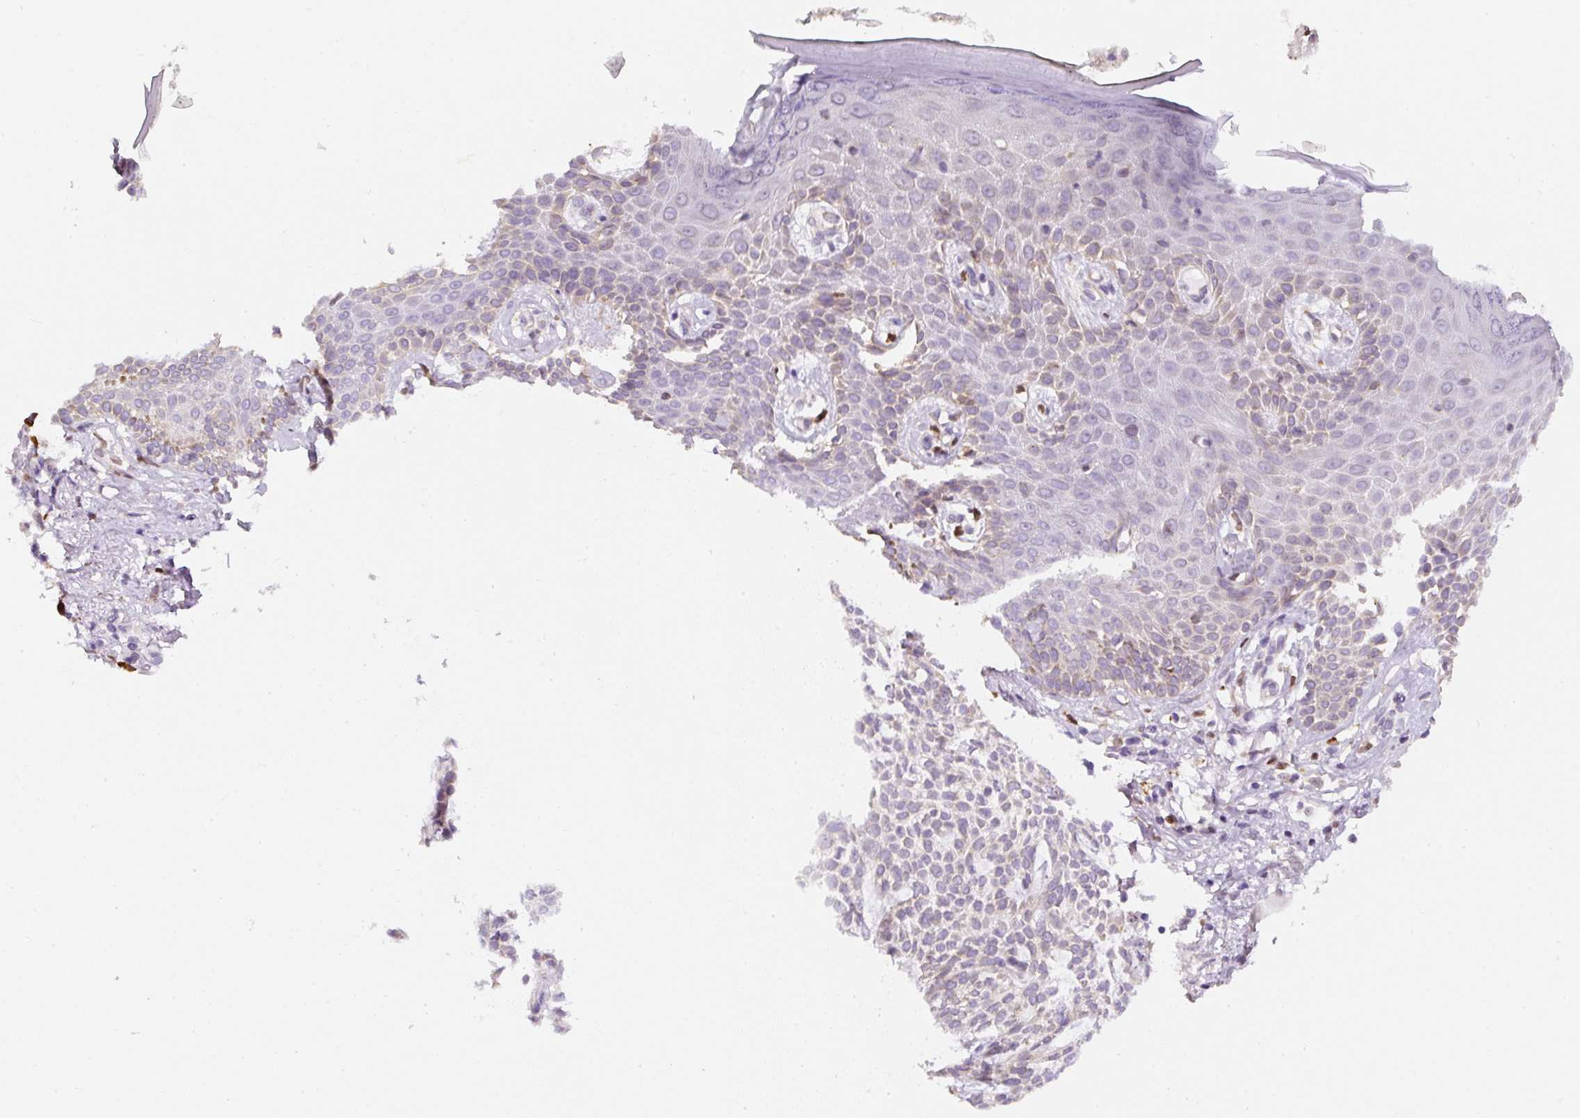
{"staining": {"intensity": "weak", "quantity": "<25%", "location": "cytoplasmic/membranous"}, "tissue": "skin cancer", "cell_type": "Tumor cells", "image_type": "cancer", "snomed": [{"axis": "morphology", "description": "Basal cell carcinoma"}, {"axis": "topography", "description": "Skin"}], "caption": "Immunohistochemistry (IHC) image of neoplastic tissue: skin basal cell carcinoma stained with DAB (3,3'-diaminobenzidine) reveals no significant protein positivity in tumor cells.", "gene": "DDOST", "patient": {"sex": "female", "age": 64}}